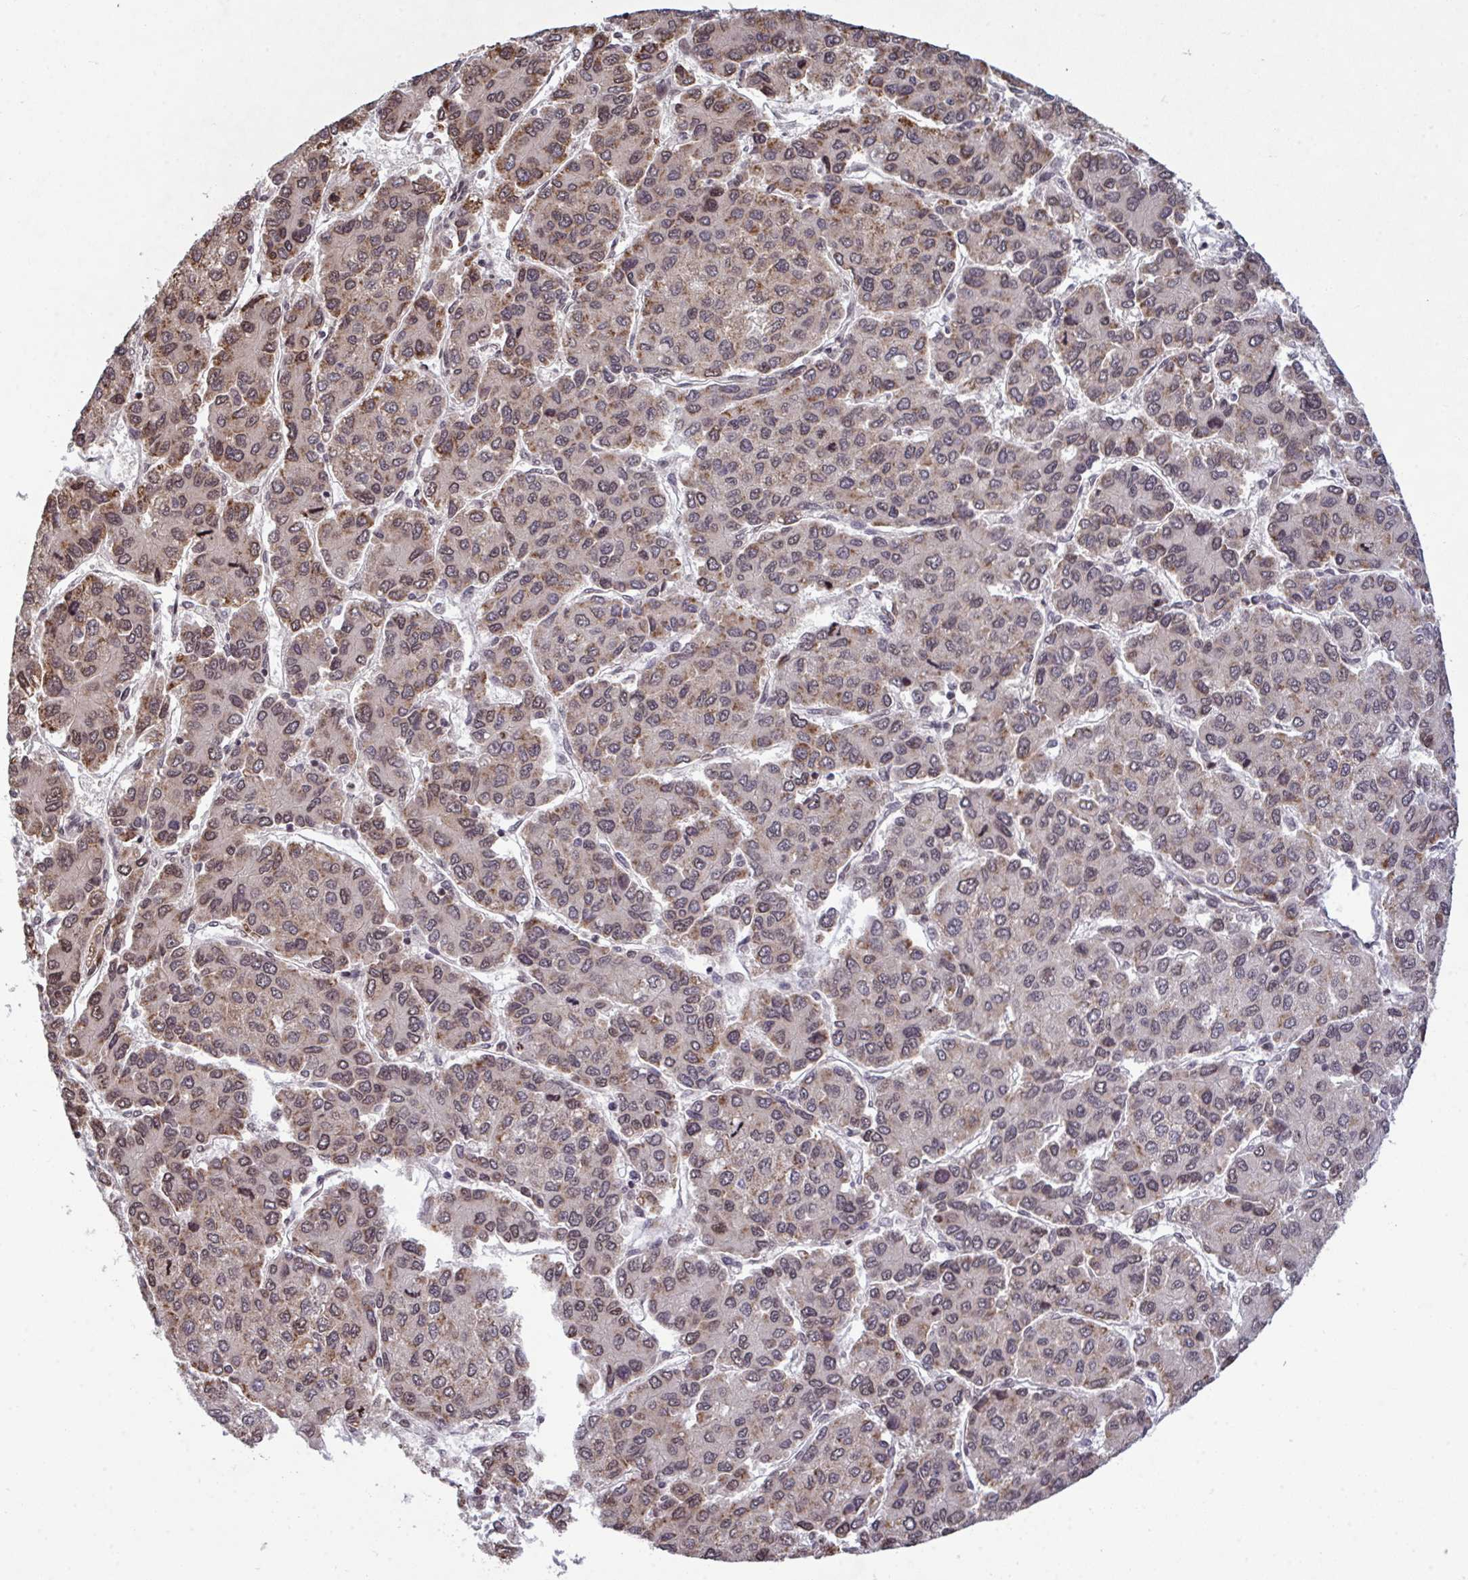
{"staining": {"intensity": "weak", "quantity": "25%-75%", "location": "cytoplasmic/membranous,nuclear"}, "tissue": "liver cancer", "cell_type": "Tumor cells", "image_type": "cancer", "snomed": [{"axis": "morphology", "description": "Carcinoma, Hepatocellular, NOS"}, {"axis": "topography", "description": "Liver"}], "caption": "Weak cytoplasmic/membranous and nuclear staining is seen in about 25%-75% of tumor cells in liver cancer.", "gene": "UXT", "patient": {"sex": "female", "age": 66}}